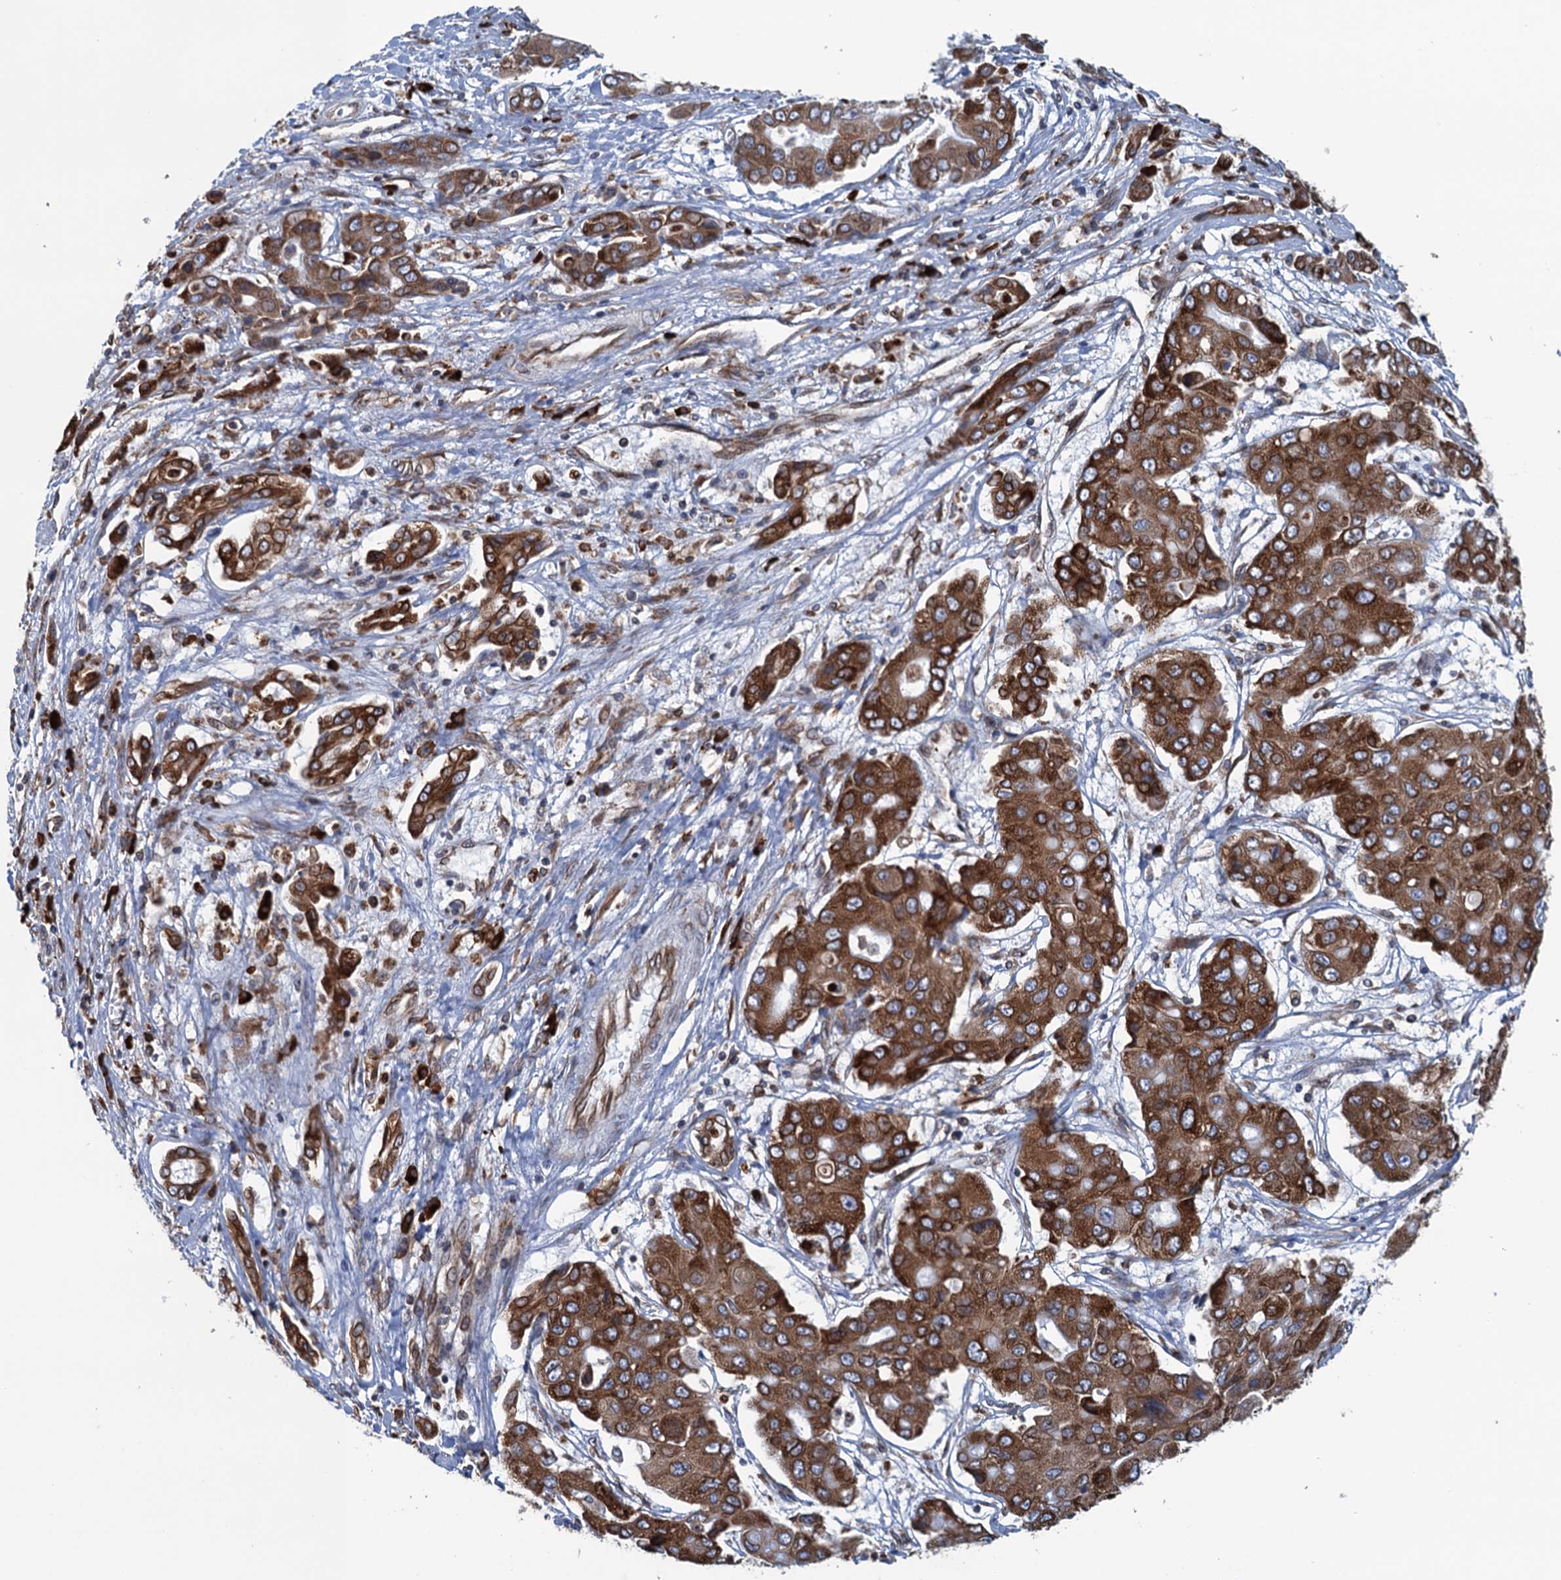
{"staining": {"intensity": "strong", "quantity": ">75%", "location": "cytoplasmic/membranous"}, "tissue": "liver cancer", "cell_type": "Tumor cells", "image_type": "cancer", "snomed": [{"axis": "morphology", "description": "Cholangiocarcinoma"}, {"axis": "topography", "description": "Liver"}], "caption": "Liver cholangiocarcinoma stained with a brown dye displays strong cytoplasmic/membranous positive staining in approximately >75% of tumor cells.", "gene": "TMEM205", "patient": {"sex": "male", "age": 67}}